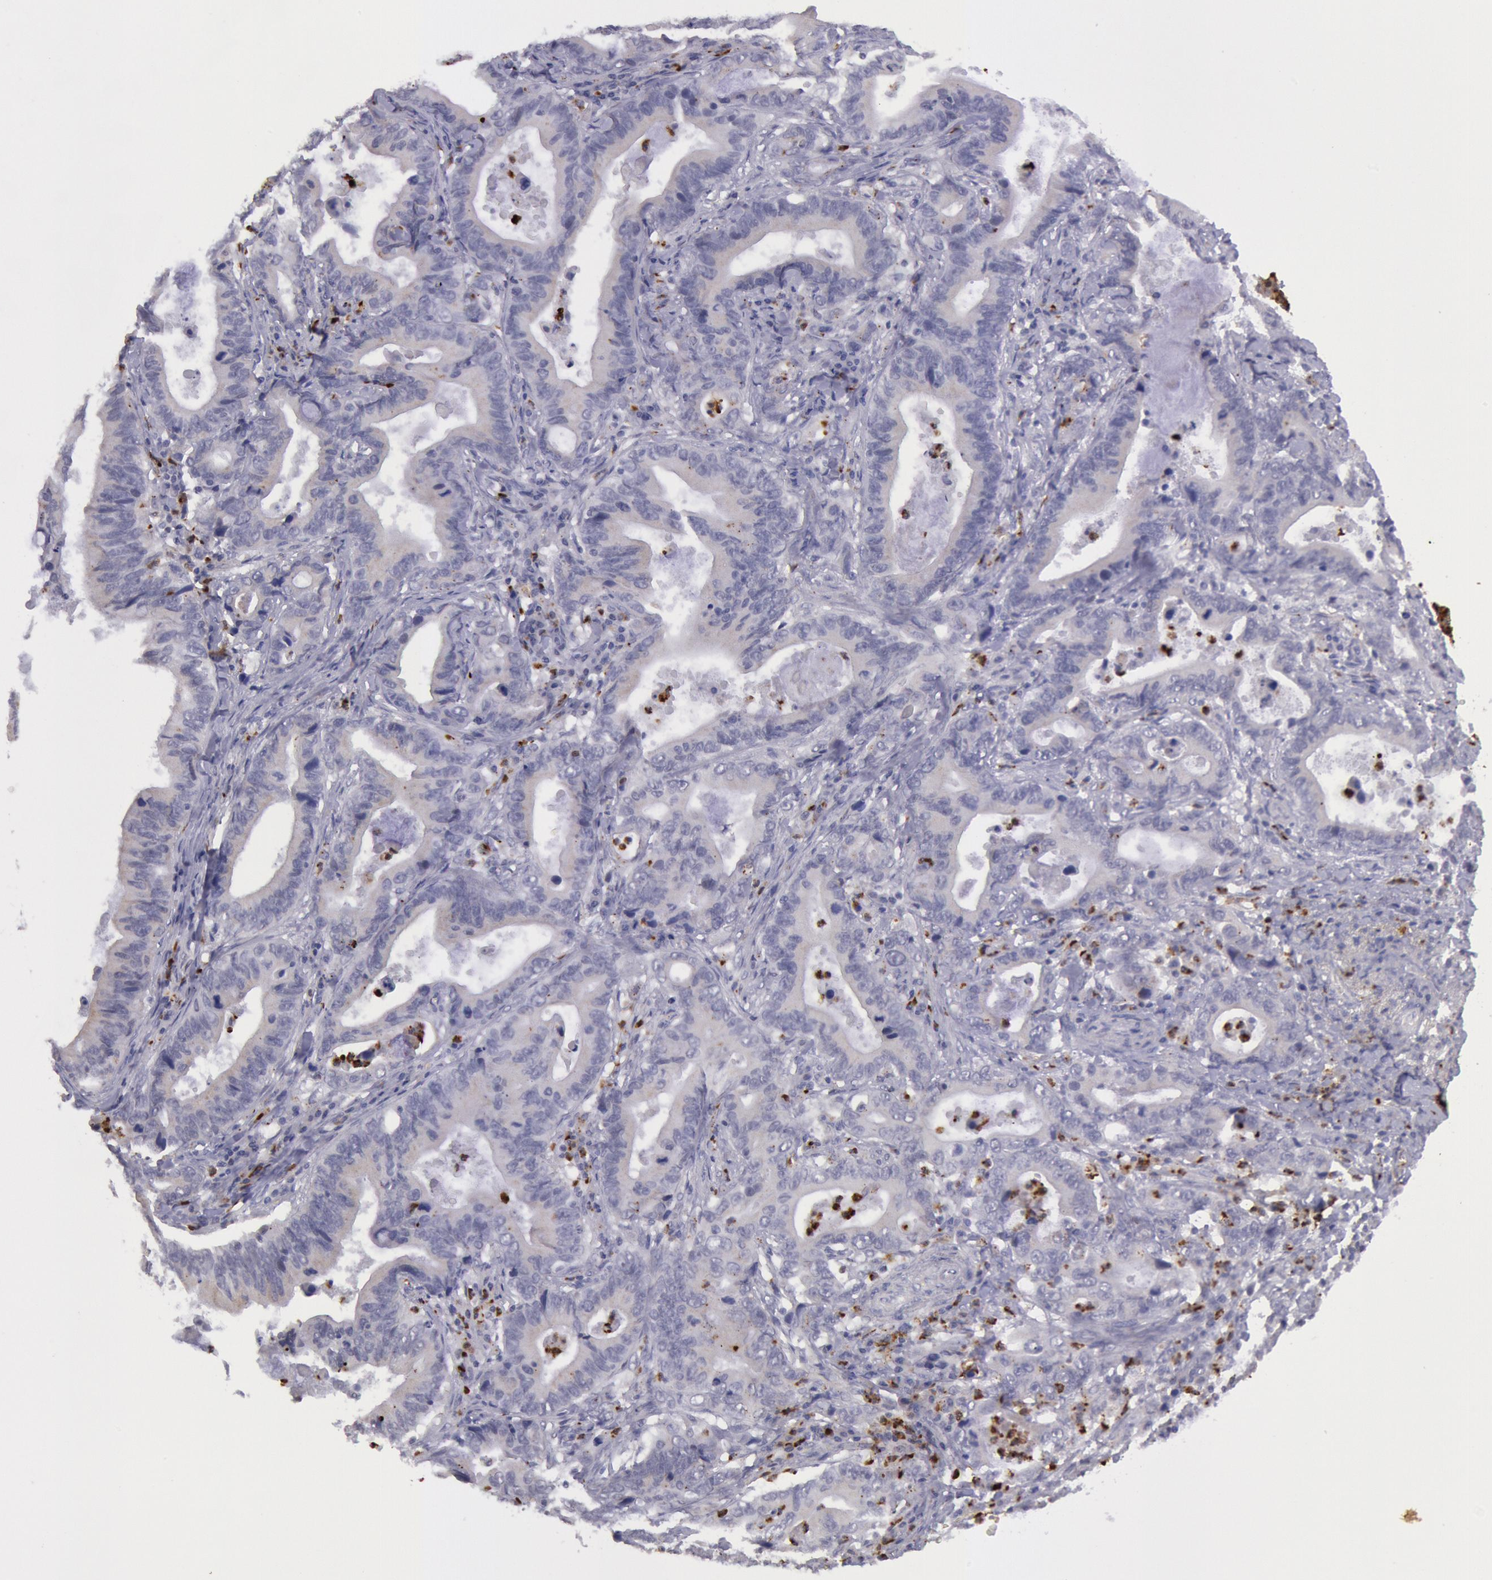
{"staining": {"intensity": "negative", "quantity": "none", "location": "none"}, "tissue": "stomach cancer", "cell_type": "Tumor cells", "image_type": "cancer", "snomed": [{"axis": "morphology", "description": "Adenocarcinoma, NOS"}, {"axis": "topography", "description": "Stomach, upper"}], "caption": "Immunohistochemistry (IHC) histopathology image of neoplastic tissue: human stomach adenocarcinoma stained with DAB (3,3'-diaminobenzidine) exhibits no significant protein positivity in tumor cells.", "gene": "KDM6A", "patient": {"sex": "male", "age": 63}}